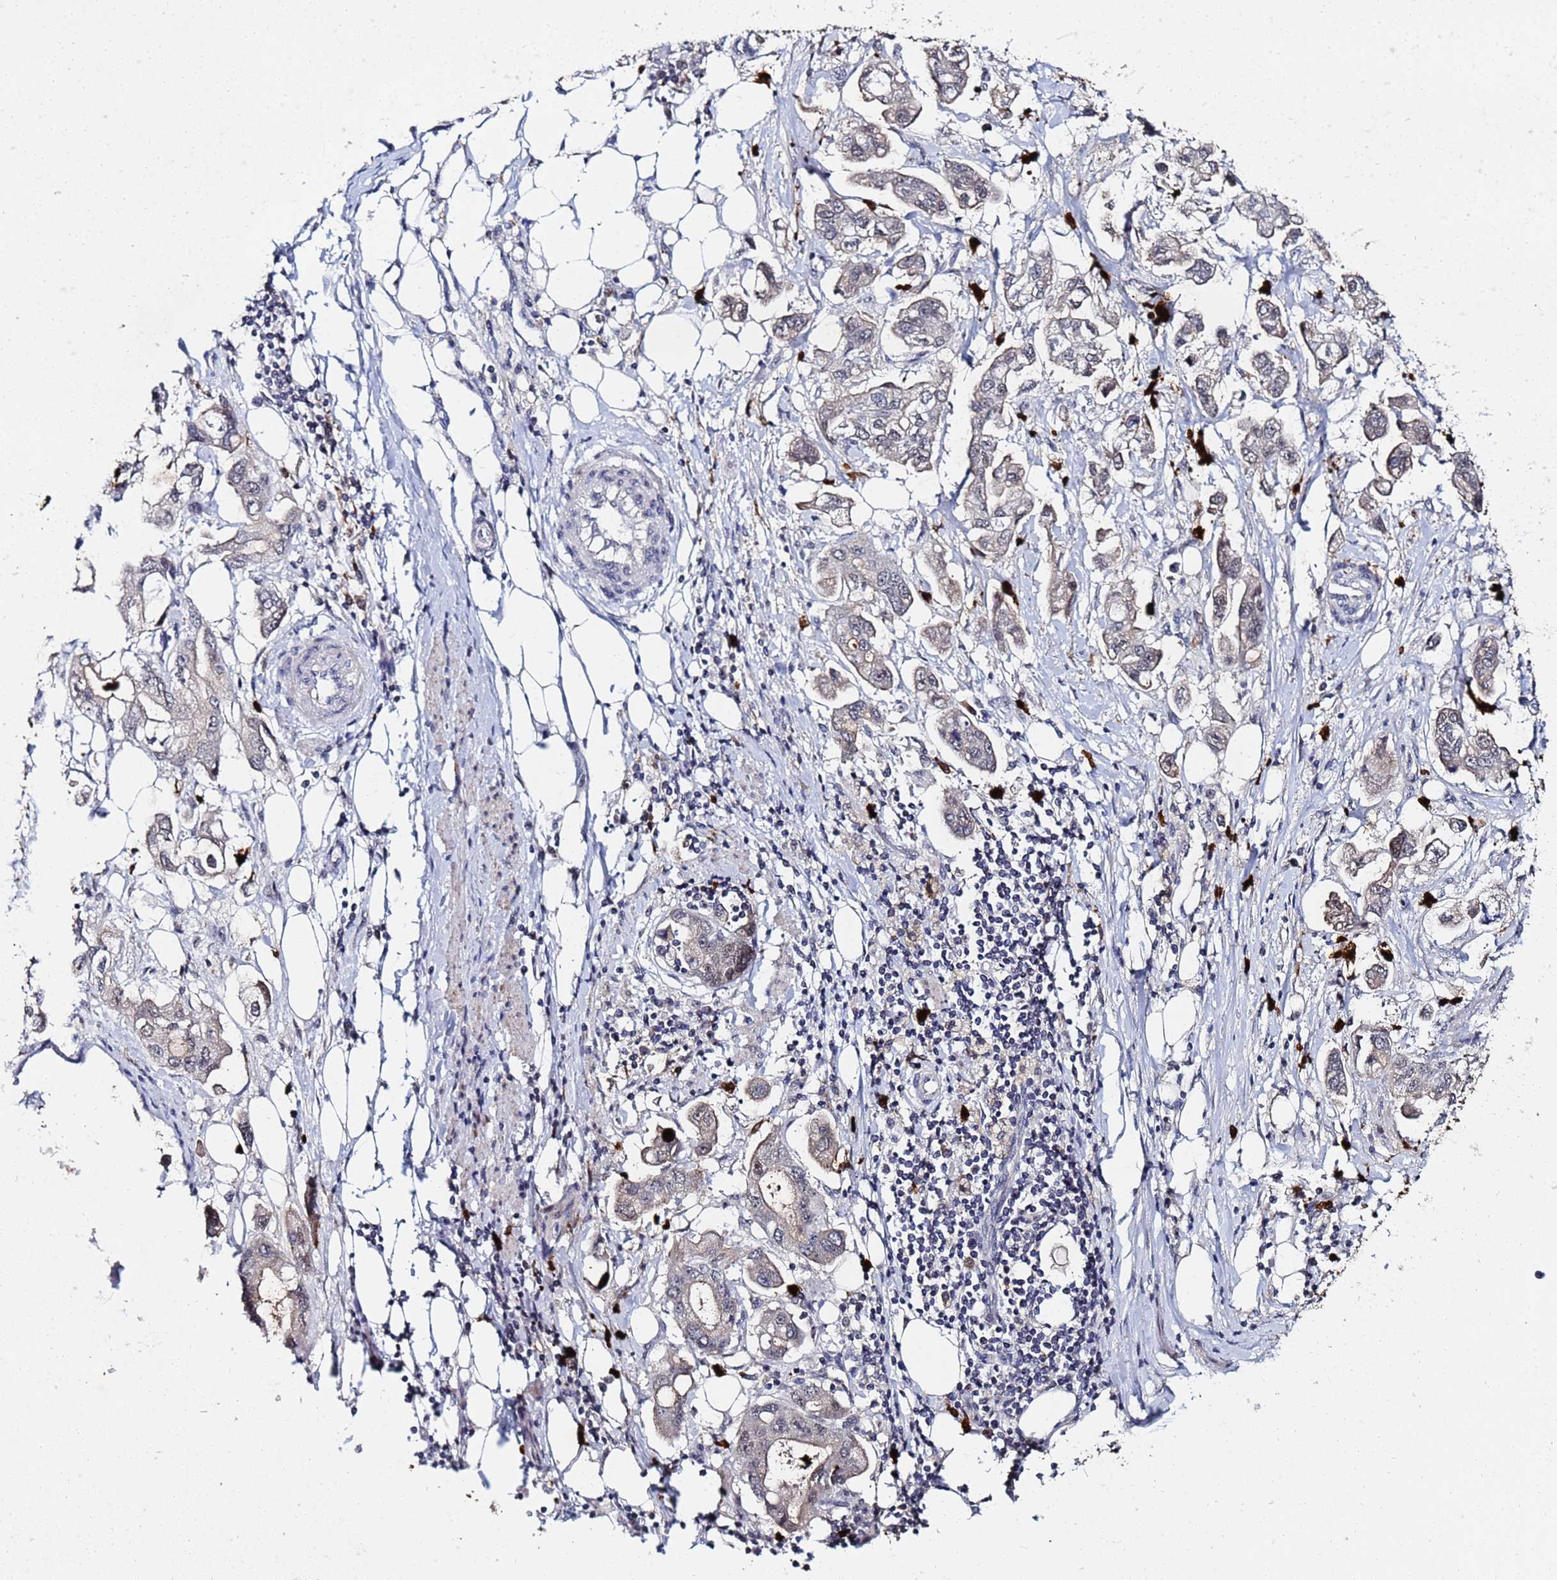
{"staining": {"intensity": "negative", "quantity": "none", "location": "none"}, "tissue": "stomach cancer", "cell_type": "Tumor cells", "image_type": "cancer", "snomed": [{"axis": "morphology", "description": "Adenocarcinoma, NOS"}, {"axis": "topography", "description": "Stomach"}], "caption": "Protein analysis of stomach adenocarcinoma reveals no significant positivity in tumor cells.", "gene": "MTCL1", "patient": {"sex": "male", "age": 62}}